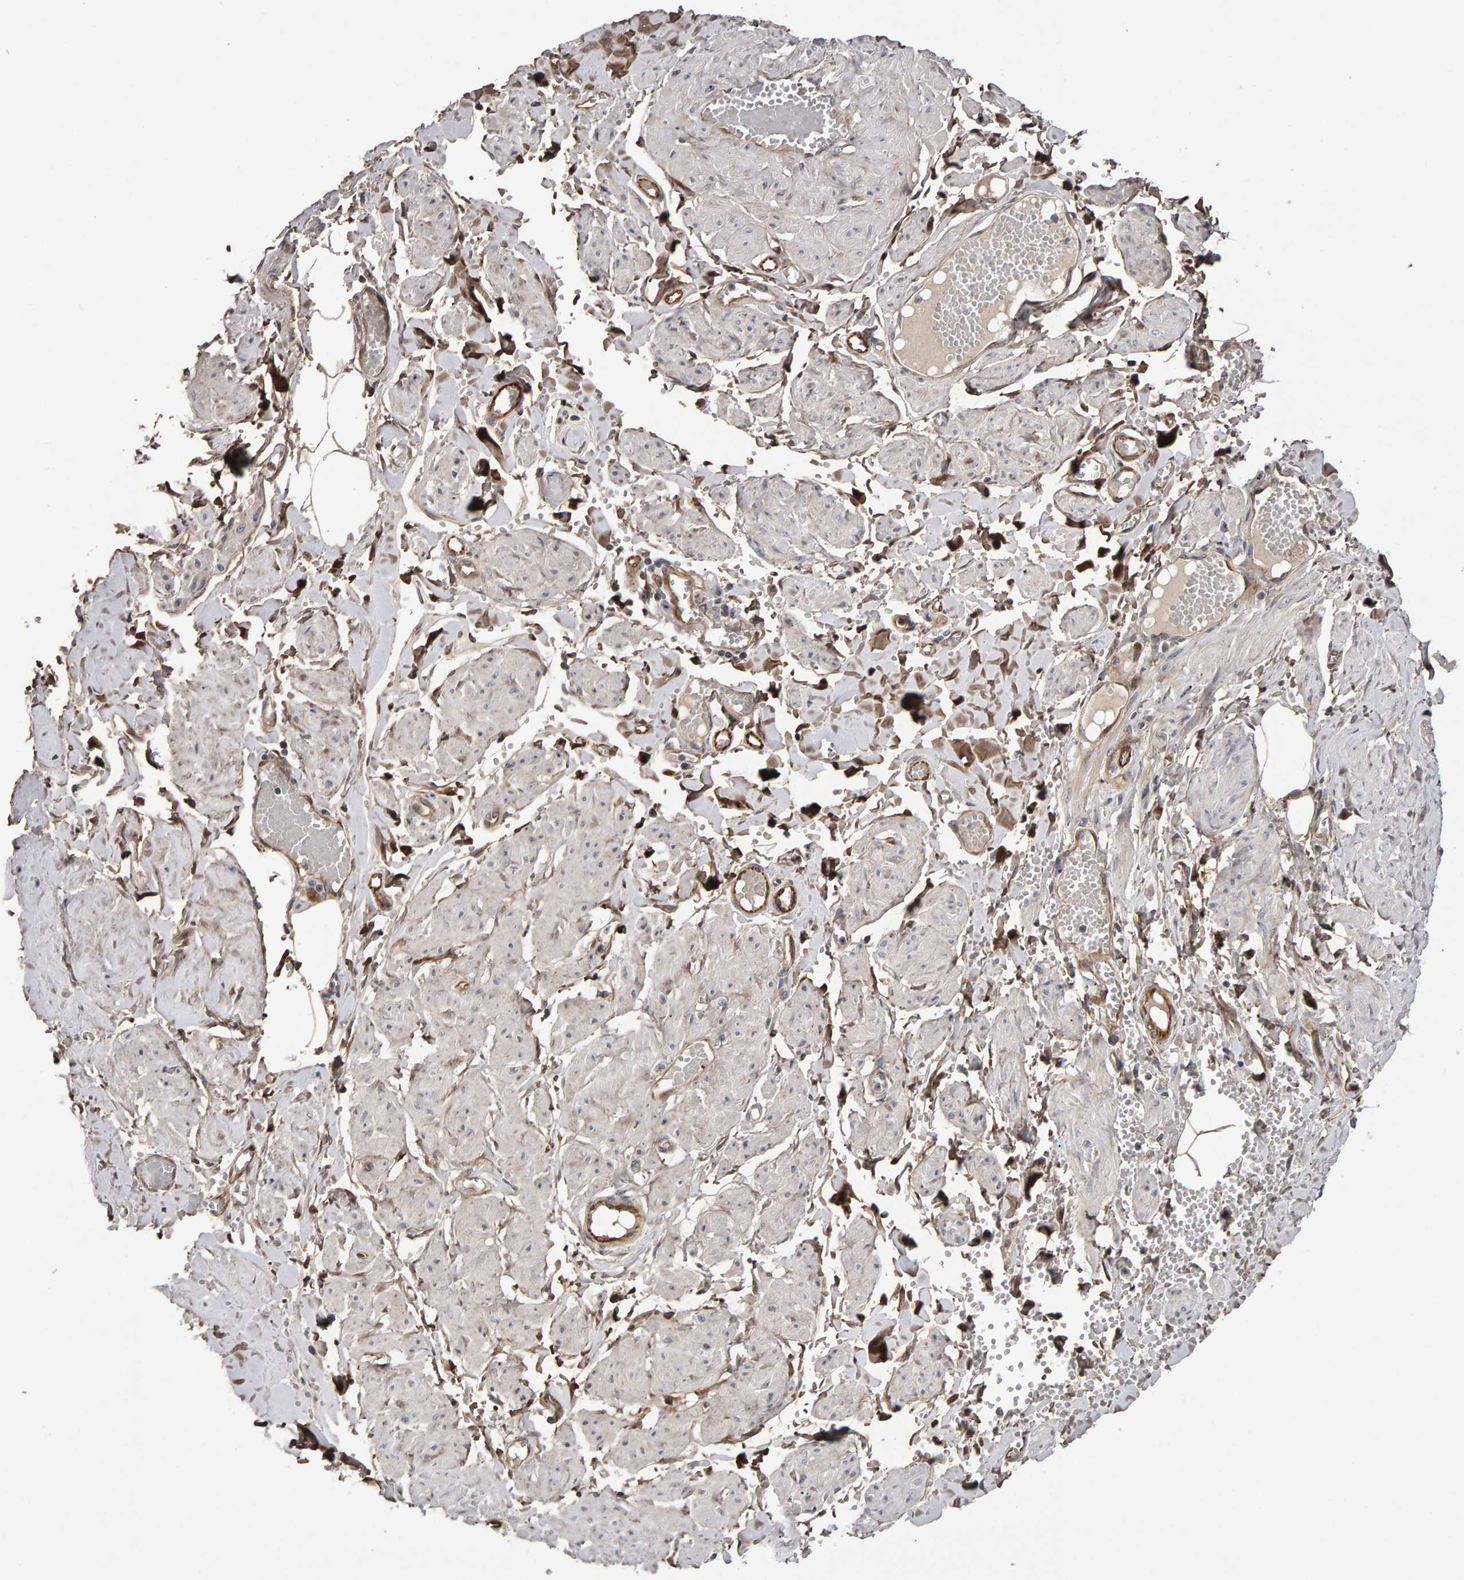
{"staining": {"intensity": "moderate", "quantity": ">75%", "location": "cytoplasmic/membranous"}, "tissue": "adipose tissue", "cell_type": "Adipocytes", "image_type": "normal", "snomed": [{"axis": "morphology", "description": "Normal tissue, NOS"}, {"axis": "topography", "description": "Vascular tissue"}, {"axis": "topography", "description": "Fallopian tube"}, {"axis": "topography", "description": "Ovary"}], "caption": "Immunohistochemical staining of normal human adipose tissue exhibits medium levels of moderate cytoplasmic/membranous positivity in approximately >75% of adipocytes.", "gene": "CANT1", "patient": {"sex": "female", "age": 67}}